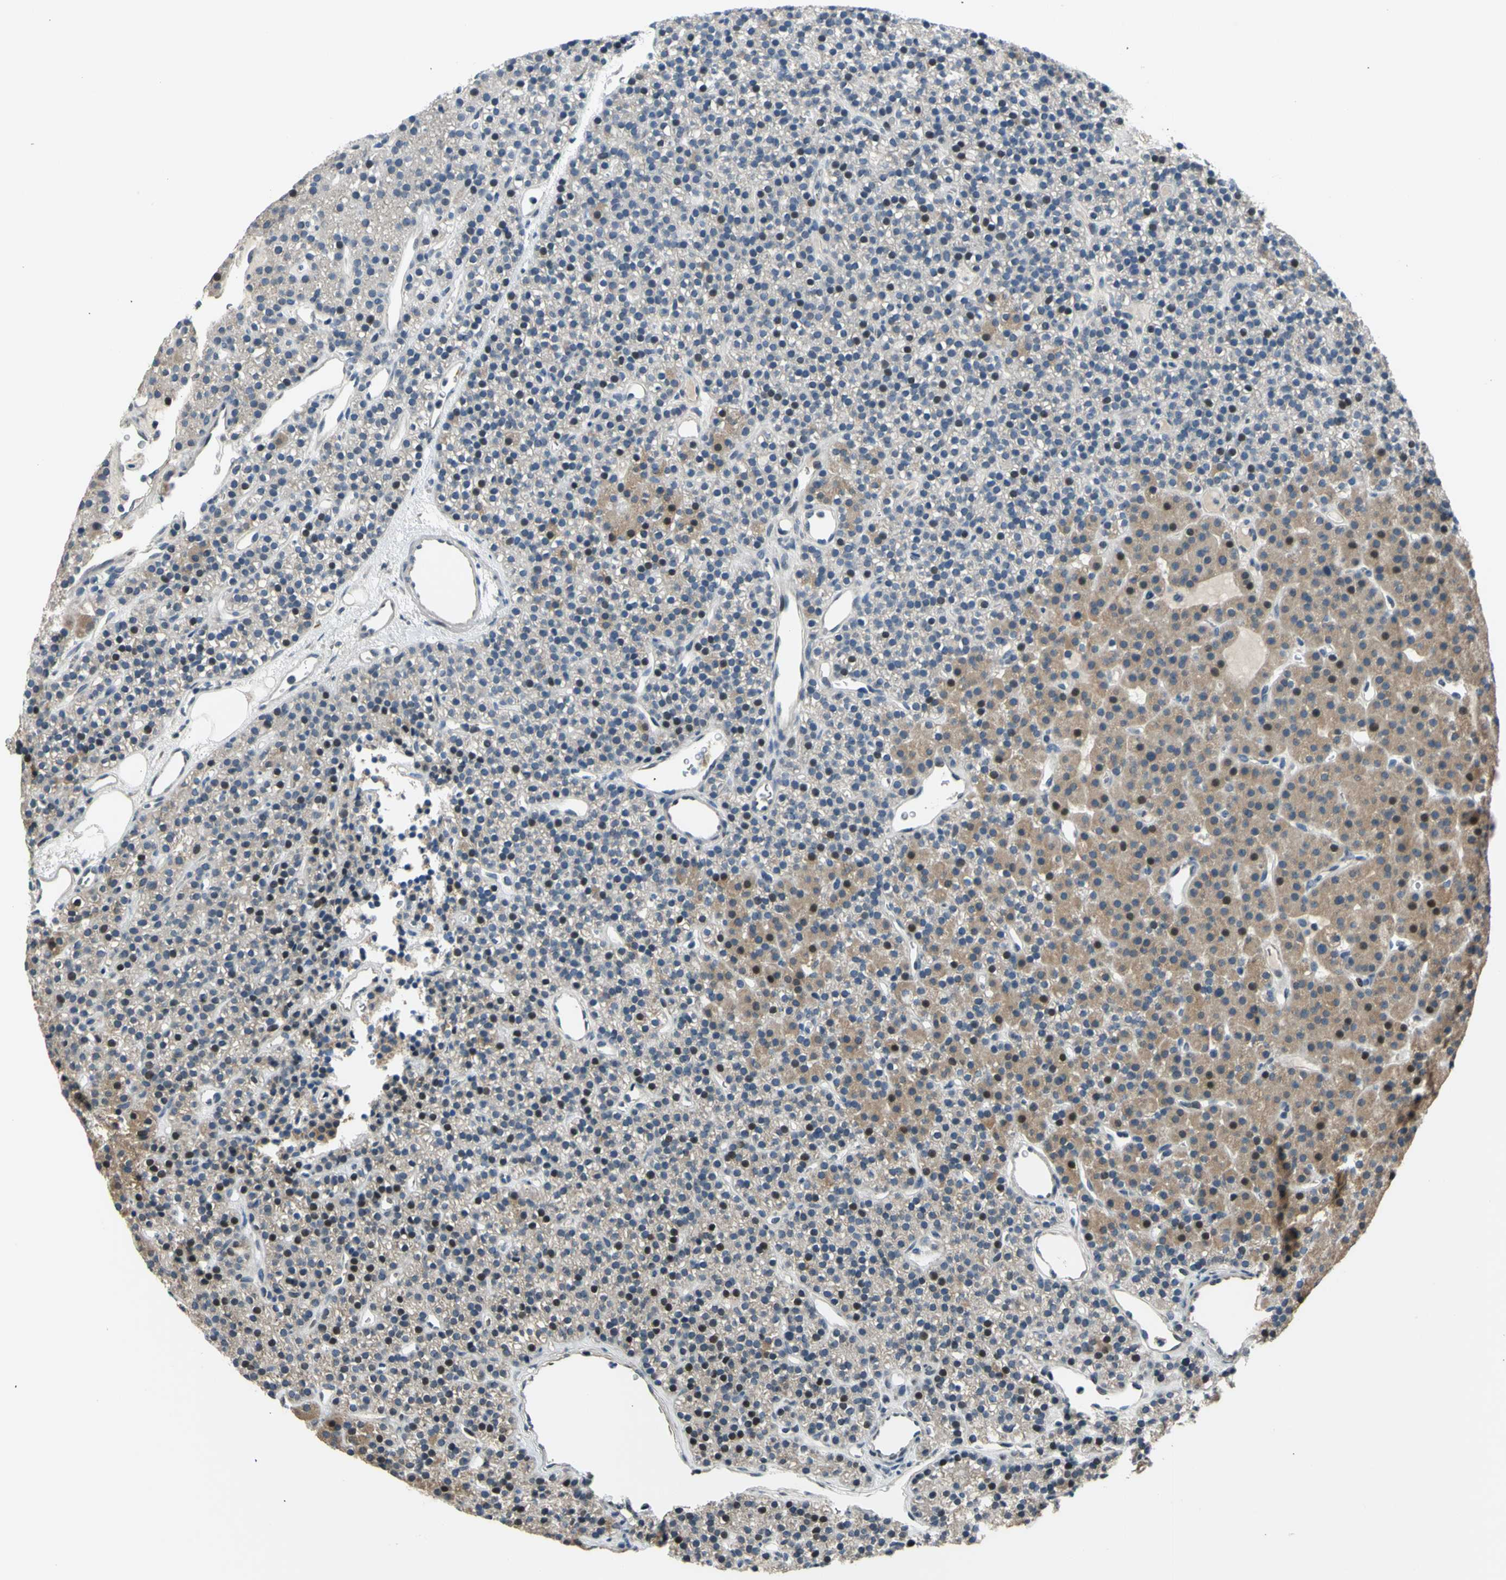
{"staining": {"intensity": "moderate", "quantity": "25%-75%", "location": "cytoplasmic/membranous,nuclear"}, "tissue": "parathyroid gland", "cell_type": "Glandular cells", "image_type": "normal", "snomed": [{"axis": "morphology", "description": "Normal tissue, NOS"}, {"axis": "morphology", "description": "Hyperplasia, NOS"}, {"axis": "topography", "description": "Parathyroid gland"}], "caption": "This histopathology image reveals normal parathyroid gland stained with immunohistochemistry (IHC) to label a protein in brown. The cytoplasmic/membranous,nuclear of glandular cells show moderate positivity for the protein. Nuclei are counter-stained blue.", "gene": "ZNF184", "patient": {"sex": "male", "age": 44}}